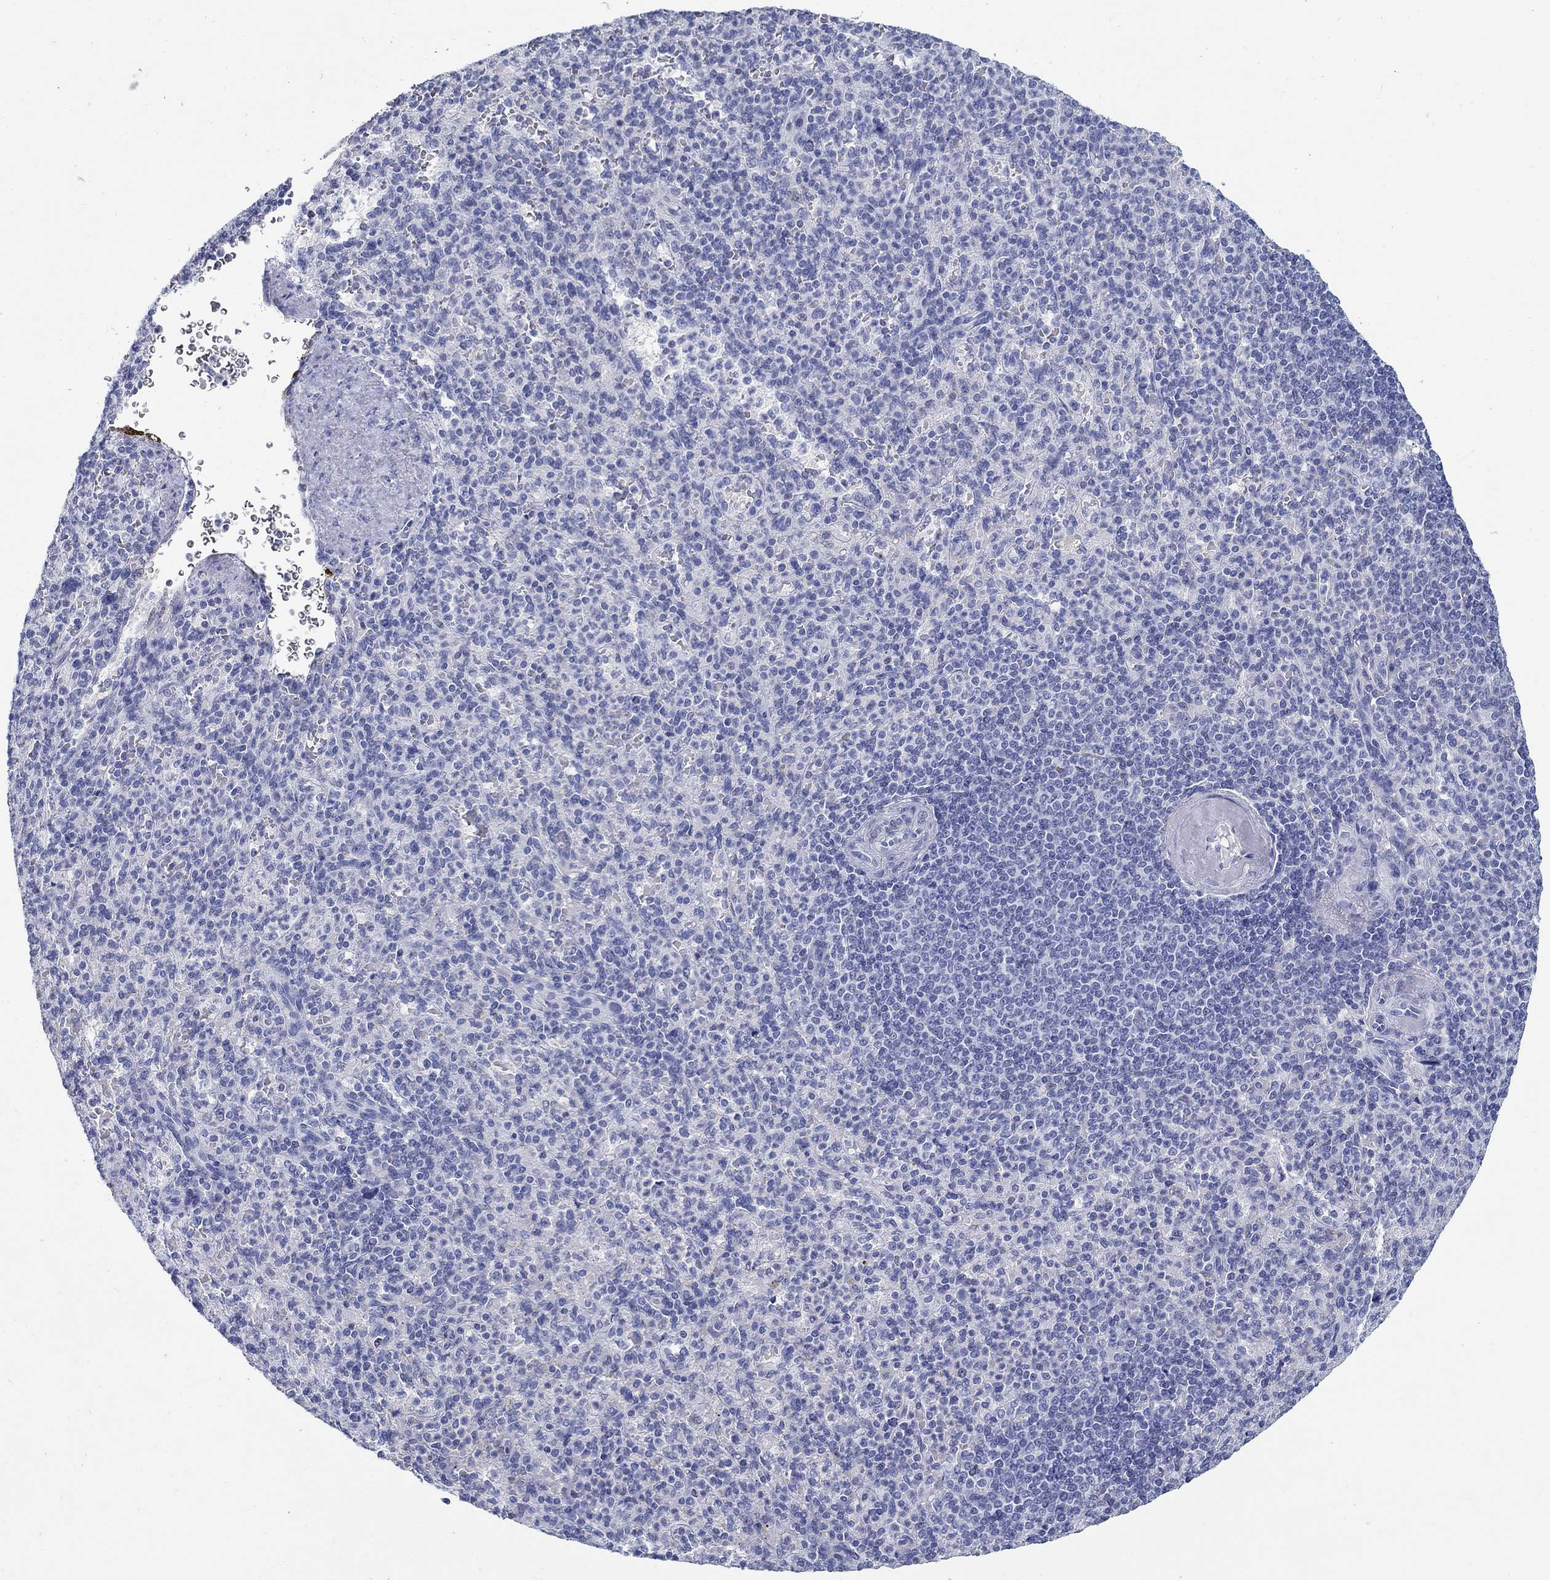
{"staining": {"intensity": "negative", "quantity": "none", "location": "none"}, "tissue": "spleen", "cell_type": "Cells in red pulp", "image_type": "normal", "snomed": [{"axis": "morphology", "description": "Normal tissue, NOS"}, {"axis": "topography", "description": "Spleen"}], "caption": "Immunohistochemistry (IHC) photomicrograph of benign spleen: spleen stained with DAB (3,3'-diaminobenzidine) demonstrates no significant protein positivity in cells in red pulp. (Stains: DAB (3,3'-diaminobenzidine) immunohistochemistry (IHC) with hematoxylin counter stain, Microscopy: brightfield microscopy at high magnification).", "gene": "AKR1C1", "patient": {"sex": "female", "age": 74}}